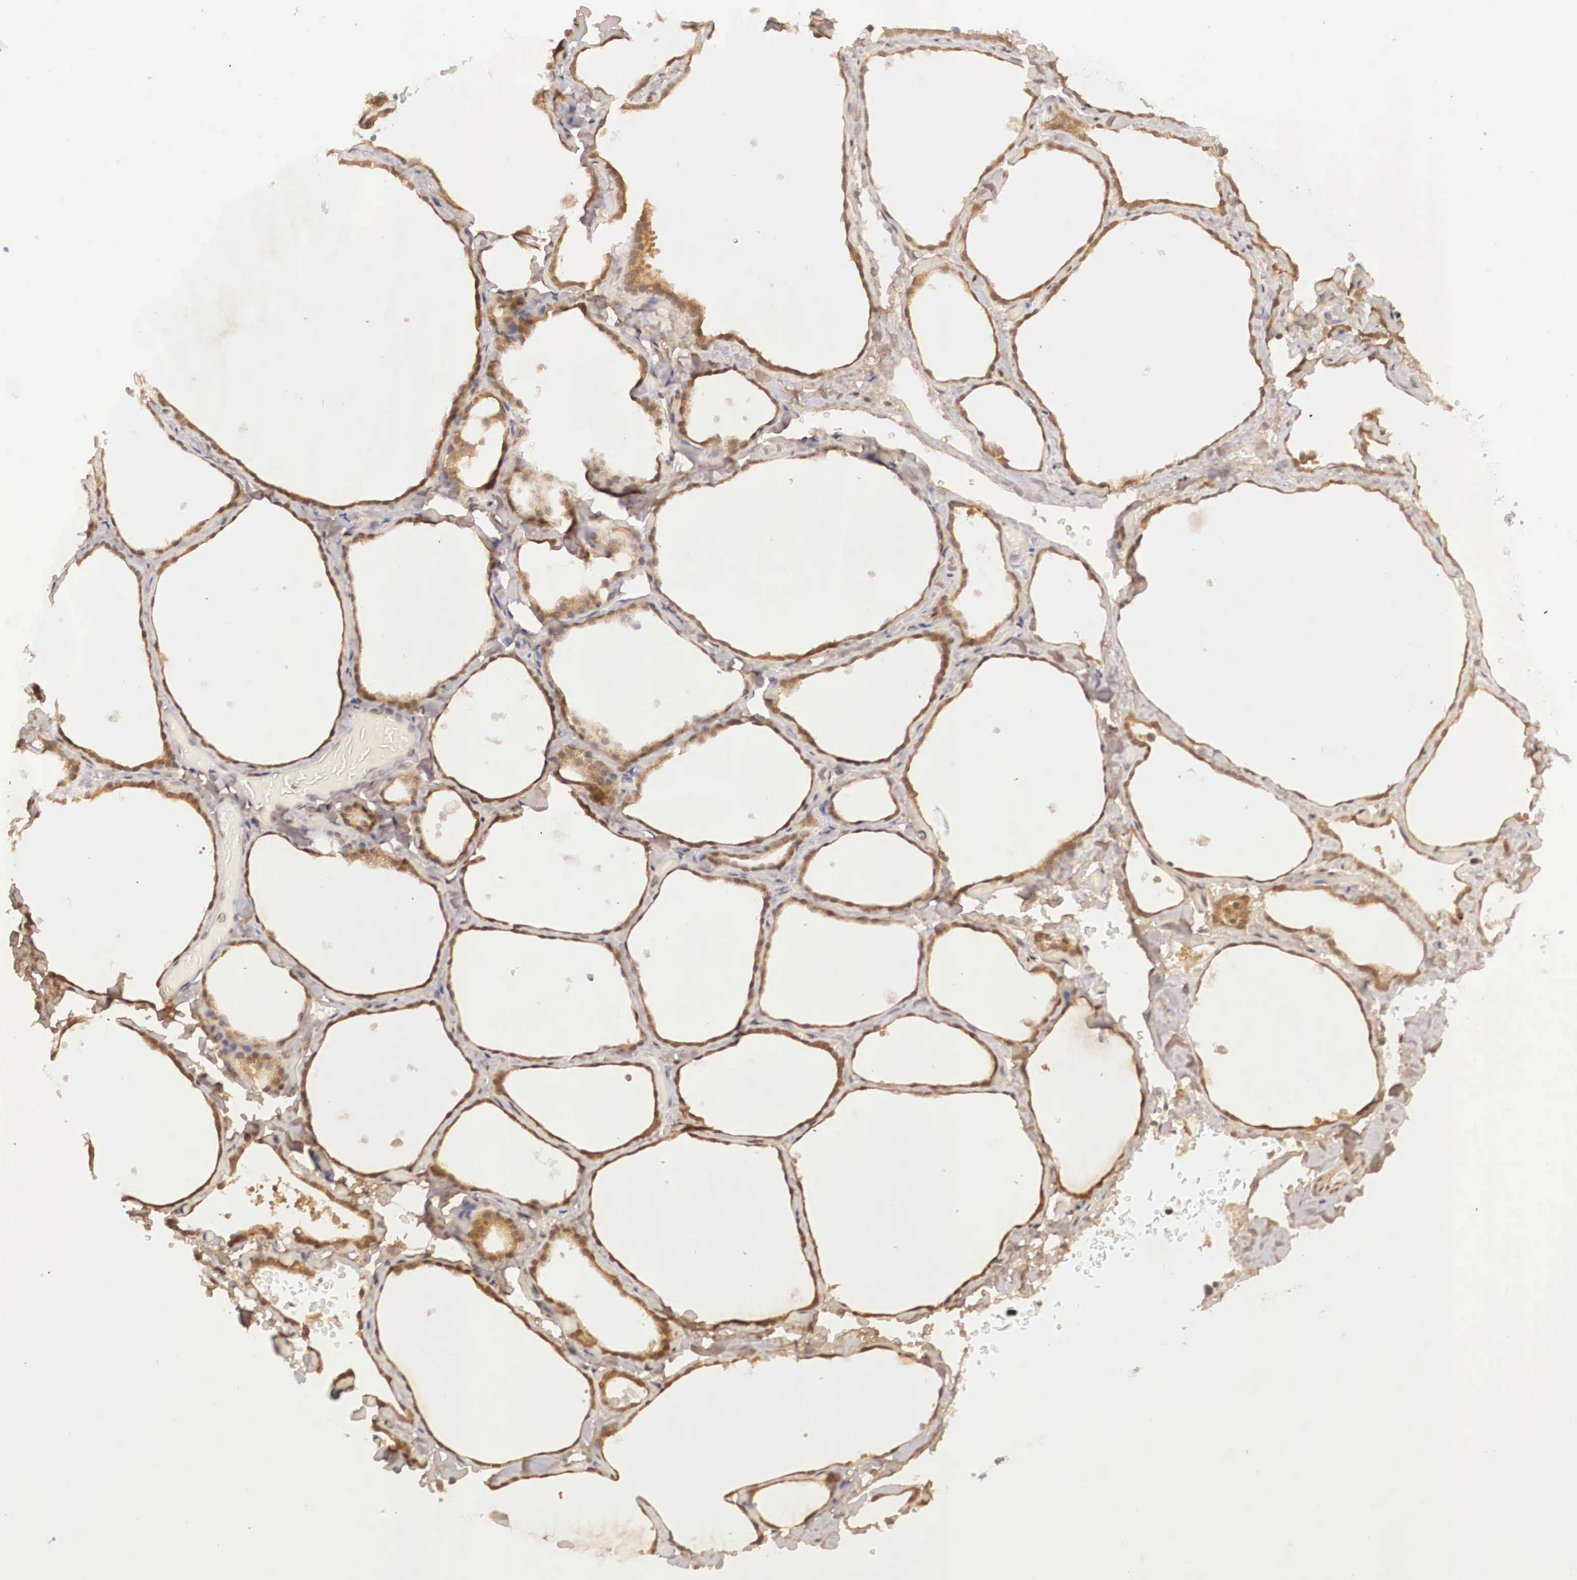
{"staining": {"intensity": "moderate", "quantity": ">75%", "location": "cytoplasmic/membranous,nuclear"}, "tissue": "thyroid gland", "cell_type": "Glandular cells", "image_type": "normal", "snomed": [{"axis": "morphology", "description": "Normal tissue, NOS"}, {"axis": "topography", "description": "Thyroid gland"}], "caption": "Moderate cytoplasmic/membranous,nuclear expression for a protein is seen in about >75% of glandular cells of unremarkable thyroid gland using immunohistochemistry.", "gene": "BCL6", "patient": {"sex": "male", "age": 34}}